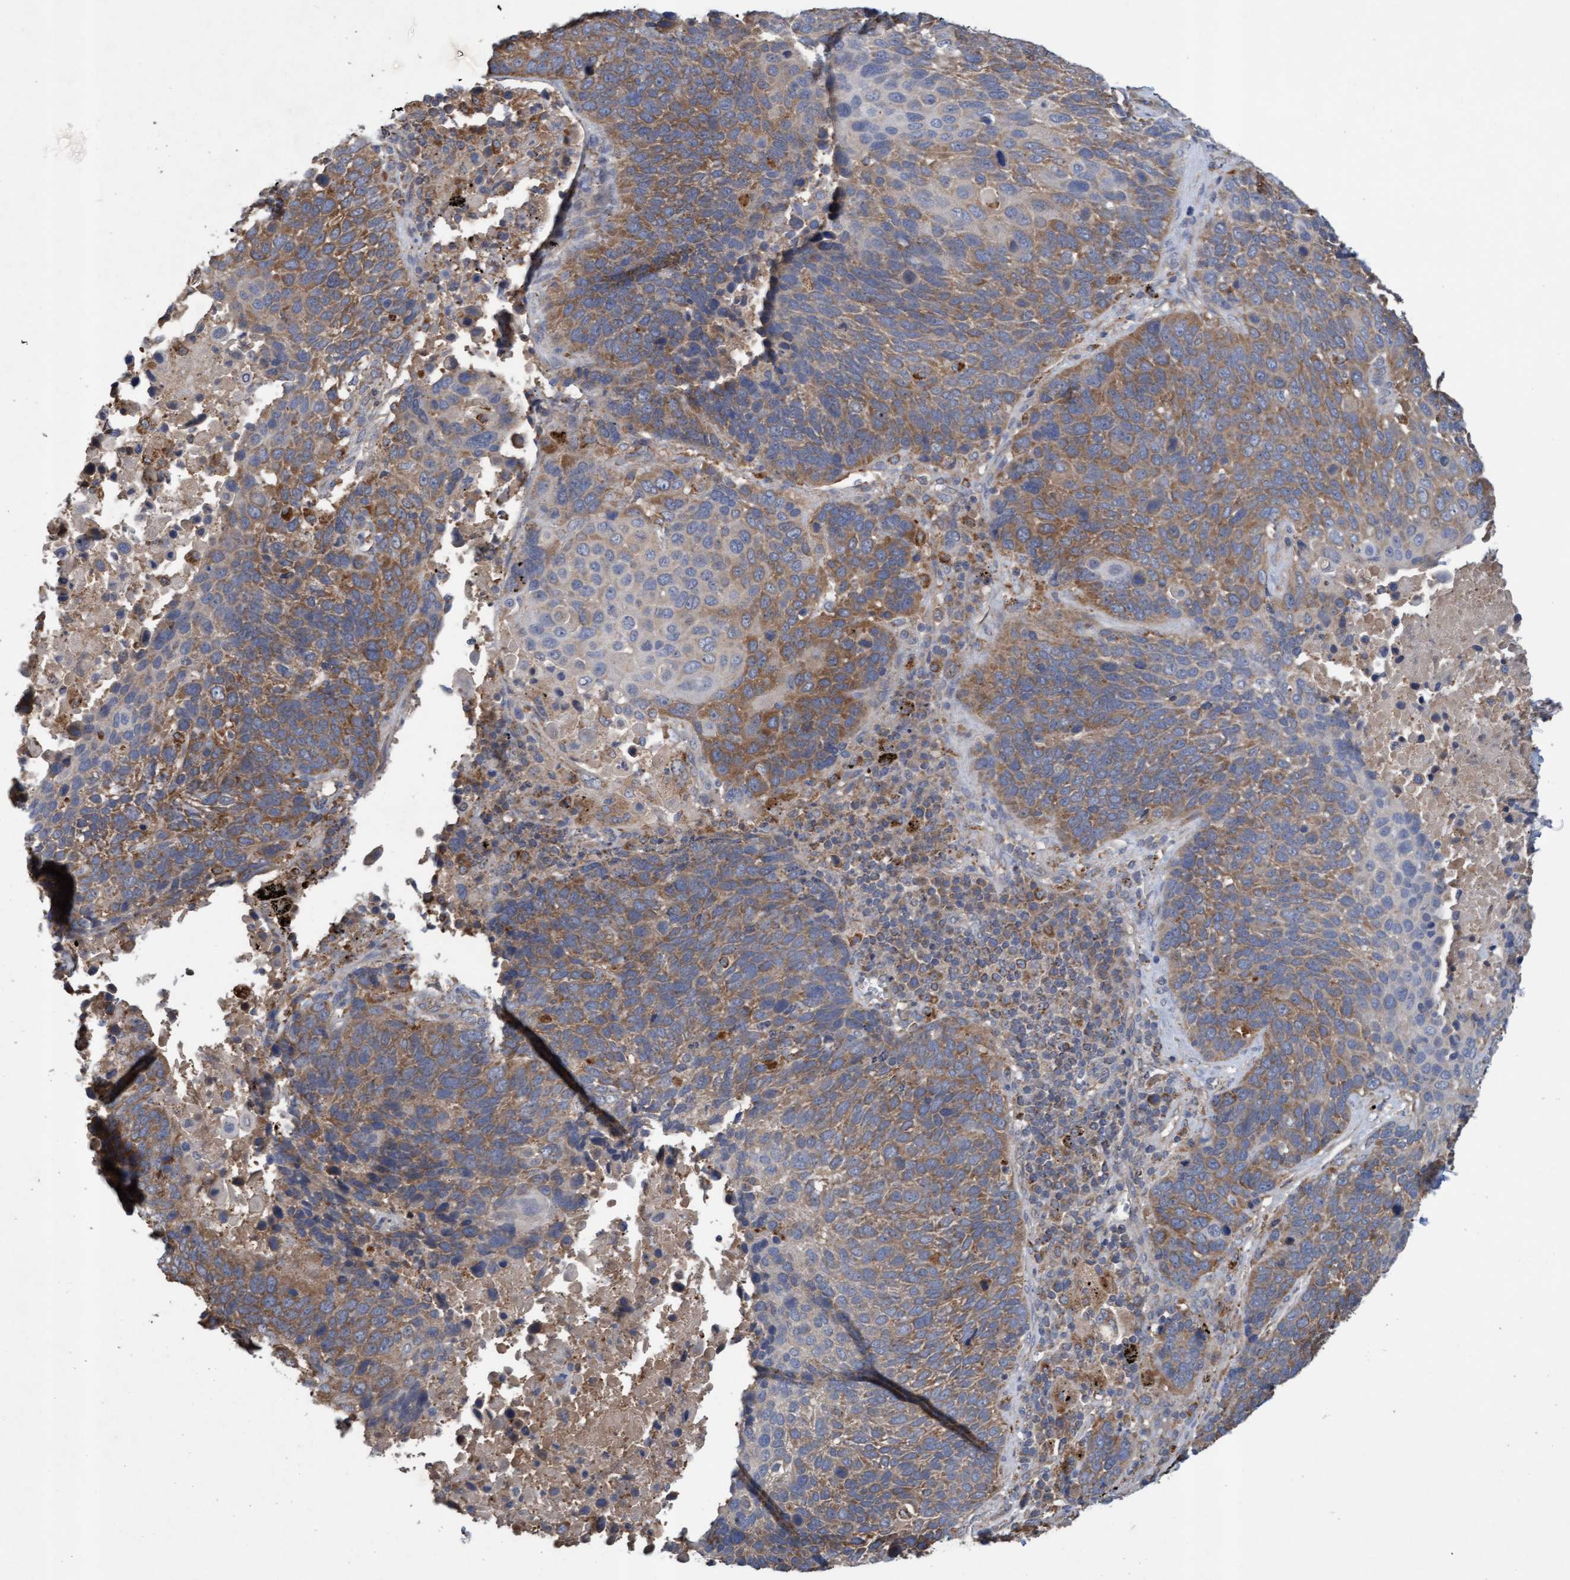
{"staining": {"intensity": "moderate", "quantity": ">75%", "location": "cytoplasmic/membranous"}, "tissue": "lung cancer", "cell_type": "Tumor cells", "image_type": "cancer", "snomed": [{"axis": "morphology", "description": "Squamous cell carcinoma, NOS"}, {"axis": "topography", "description": "Lung"}], "caption": "Protein expression analysis of human lung squamous cell carcinoma reveals moderate cytoplasmic/membranous expression in about >75% of tumor cells. (IHC, brightfield microscopy, high magnification).", "gene": "ATPAF2", "patient": {"sex": "male", "age": 66}}